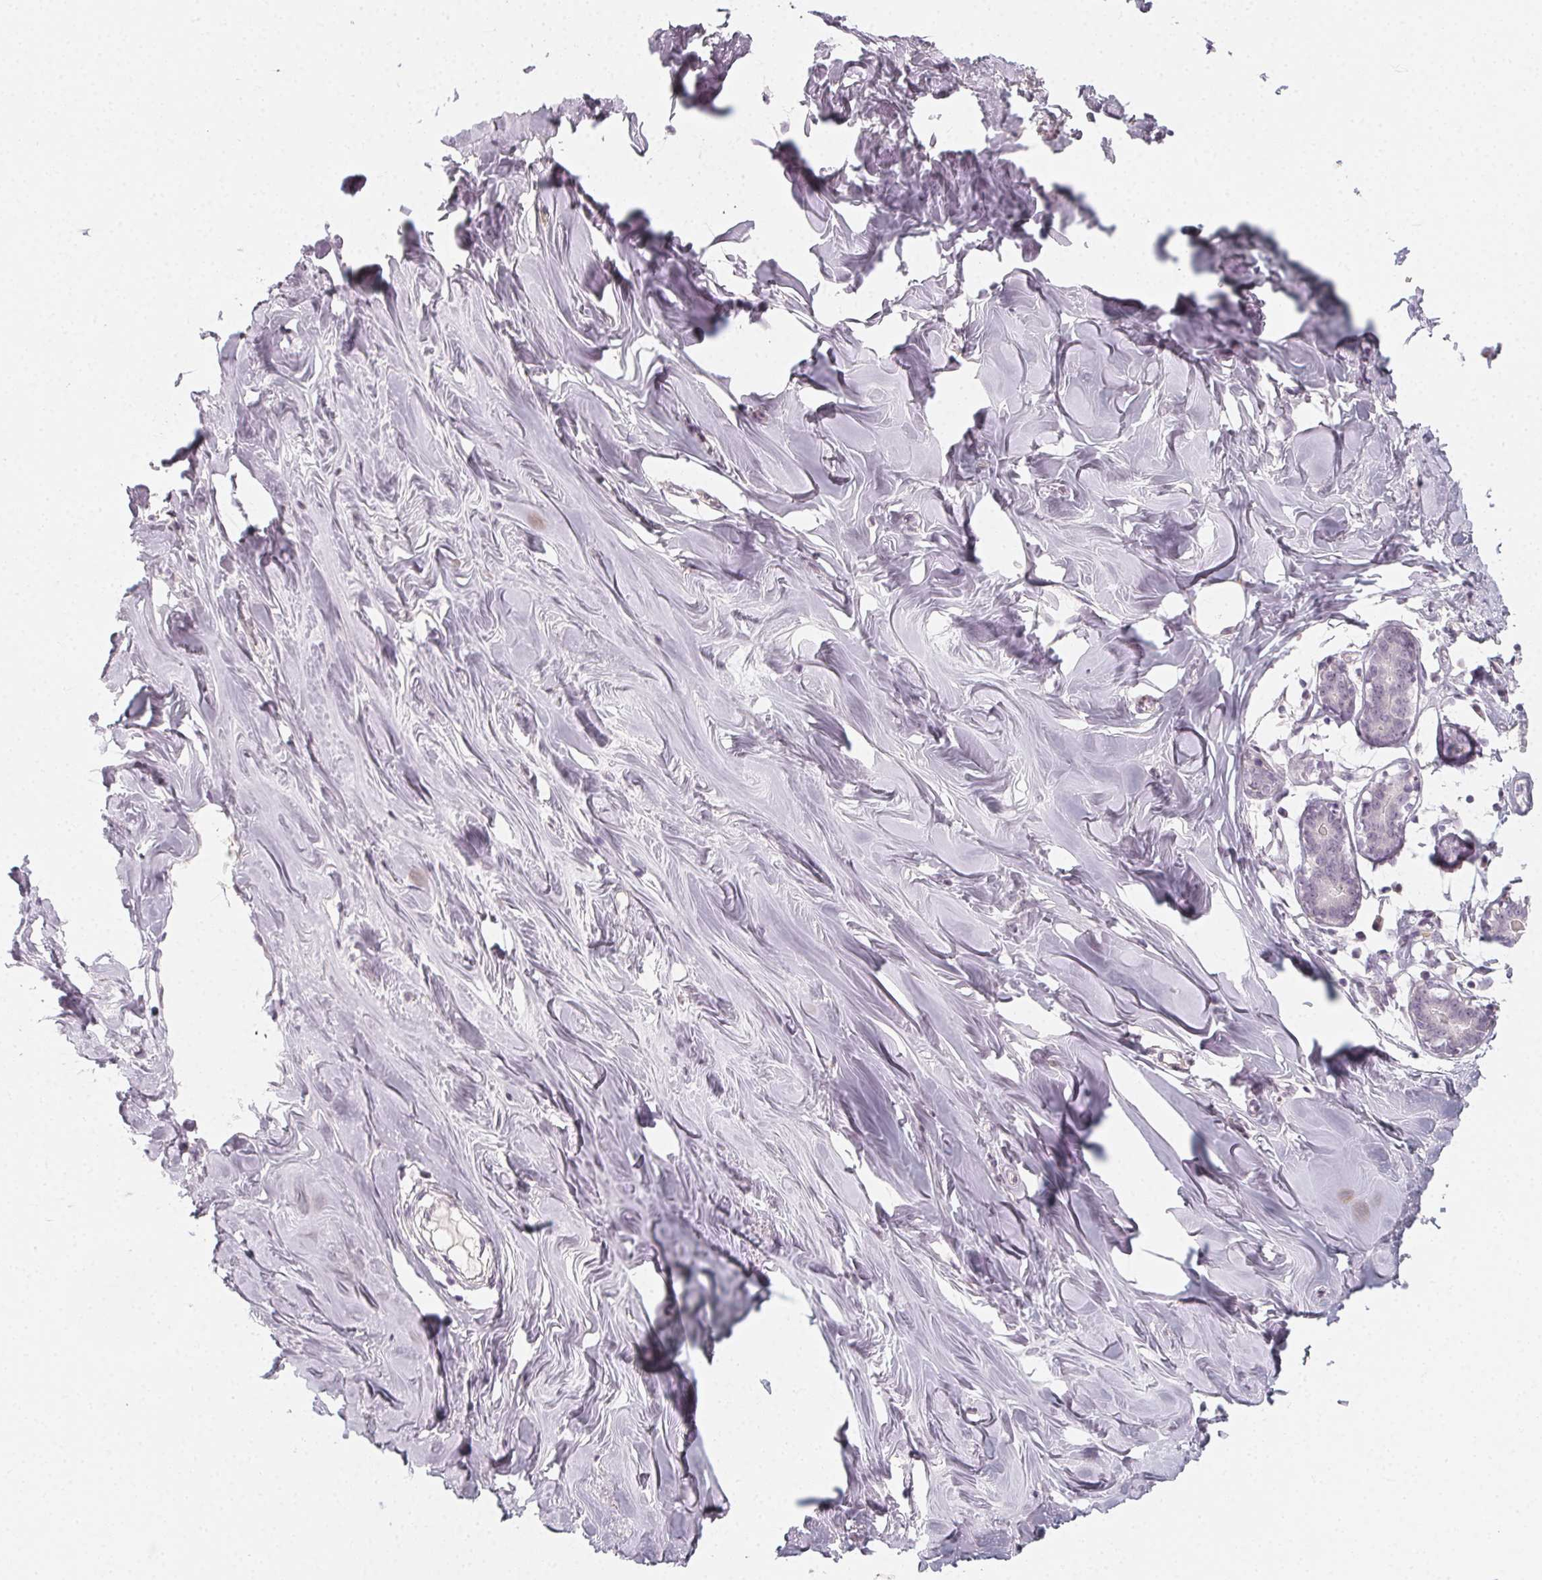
{"staining": {"intensity": "weak", "quantity": "<25%", "location": "cytoplasmic/membranous"}, "tissue": "breast", "cell_type": "Adipocytes", "image_type": "normal", "snomed": [{"axis": "morphology", "description": "Normal tissue, NOS"}, {"axis": "topography", "description": "Breast"}], "caption": "This is an immunohistochemistry (IHC) image of unremarkable human breast. There is no staining in adipocytes.", "gene": "CCDC96", "patient": {"sex": "female", "age": 27}}